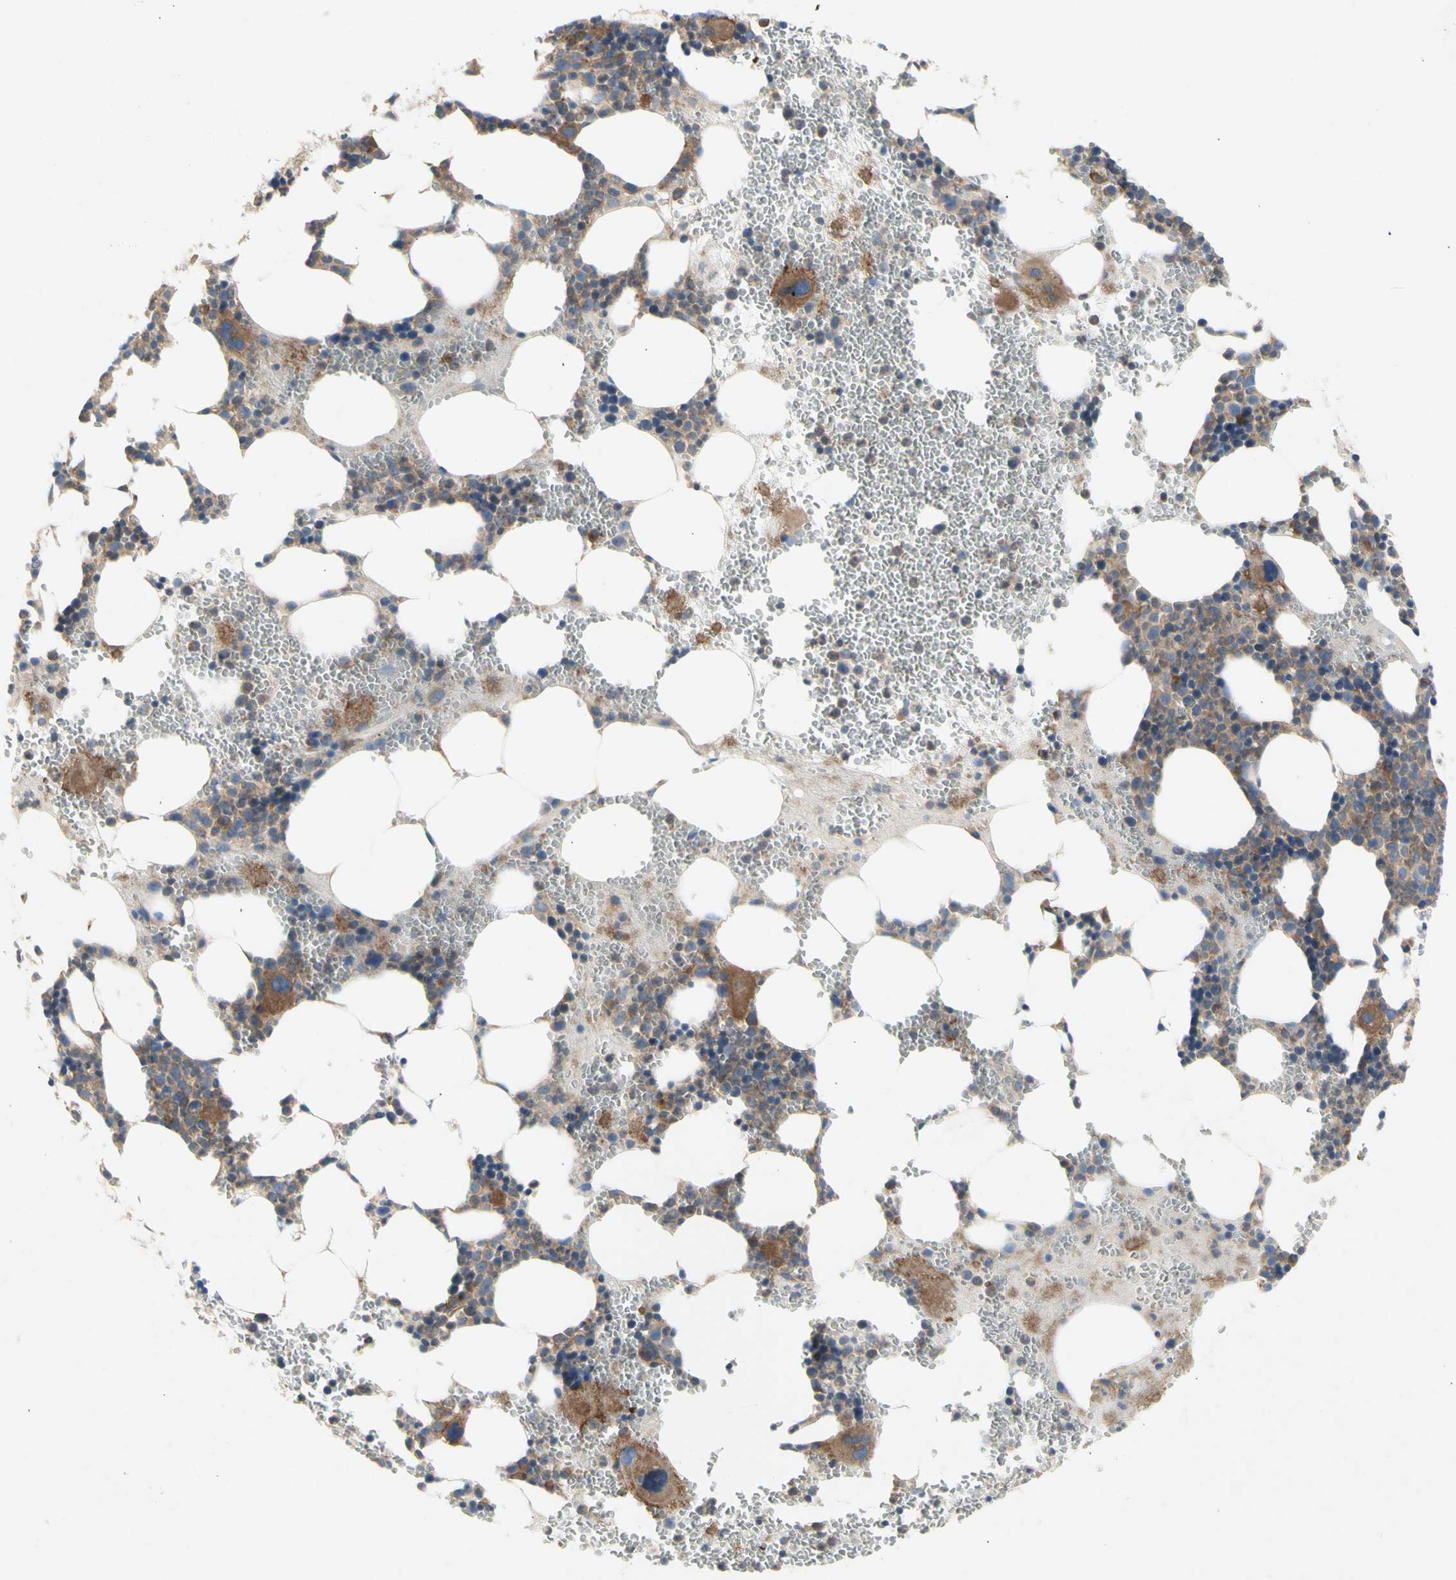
{"staining": {"intensity": "moderate", "quantity": "25%-75%", "location": "cytoplasmic/membranous"}, "tissue": "bone marrow", "cell_type": "Hematopoietic cells", "image_type": "normal", "snomed": [{"axis": "morphology", "description": "Normal tissue, NOS"}, {"axis": "morphology", "description": "Inflammation, NOS"}, {"axis": "topography", "description": "Bone marrow"}], "caption": "Protein analysis of benign bone marrow shows moderate cytoplasmic/membranous expression in about 25%-75% of hematopoietic cells. (Stains: DAB in brown, nuclei in blue, Microscopy: brightfield microscopy at high magnification).", "gene": "KLC1", "patient": {"sex": "female", "age": 76}}